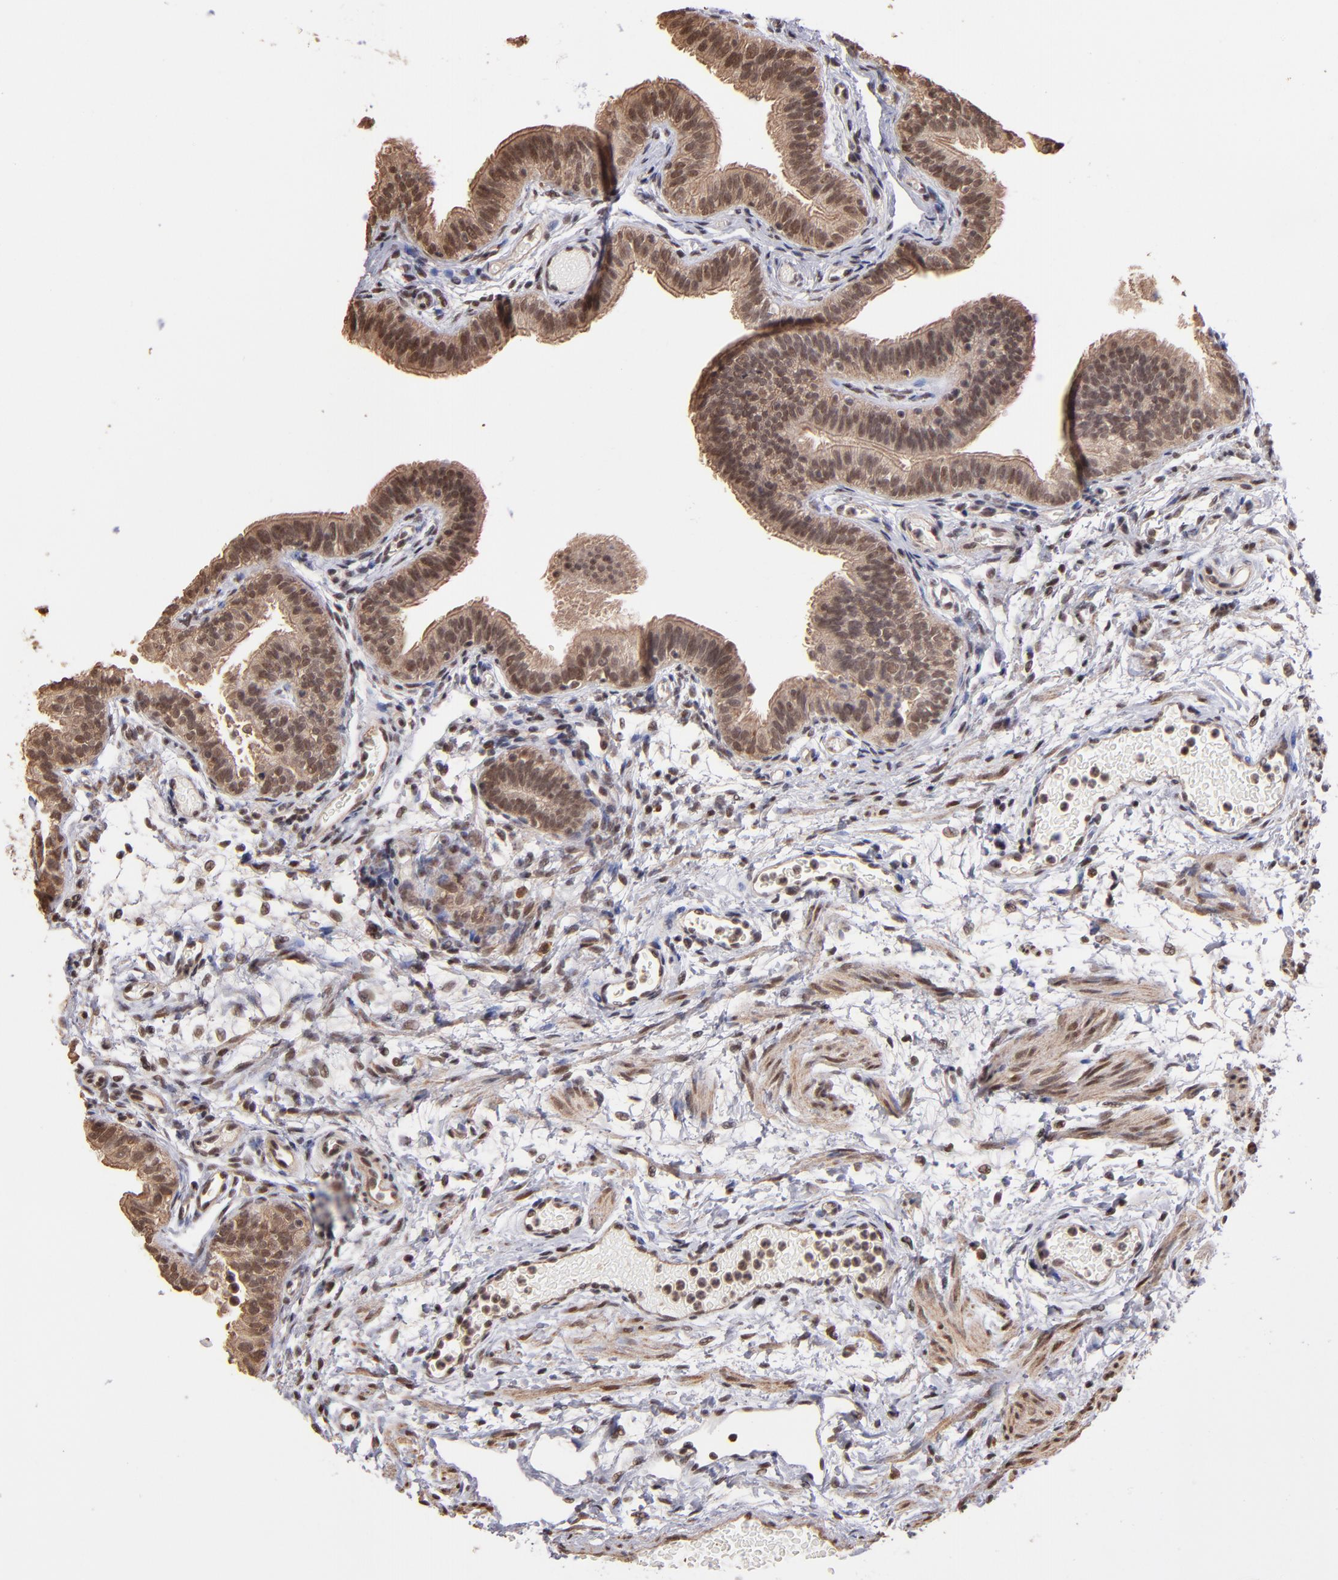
{"staining": {"intensity": "weak", "quantity": ">75%", "location": "cytoplasmic/membranous,nuclear"}, "tissue": "fallopian tube", "cell_type": "Glandular cells", "image_type": "normal", "snomed": [{"axis": "morphology", "description": "Normal tissue, NOS"}, {"axis": "morphology", "description": "Dermoid, NOS"}, {"axis": "topography", "description": "Fallopian tube"}], "caption": "Fallopian tube stained for a protein exhibits weak cytoplasmic/membranous,nuclear positivity in glandular cells. The staining was performed using DAB (3,3'-diaminobenzidine) to visualize the protein expression in brown, while the nuclei were stained in blue with hematoxylin (Magnification: 20x).", "gene": "TERF2", "patient": {"sex": "female", "age": 33}}